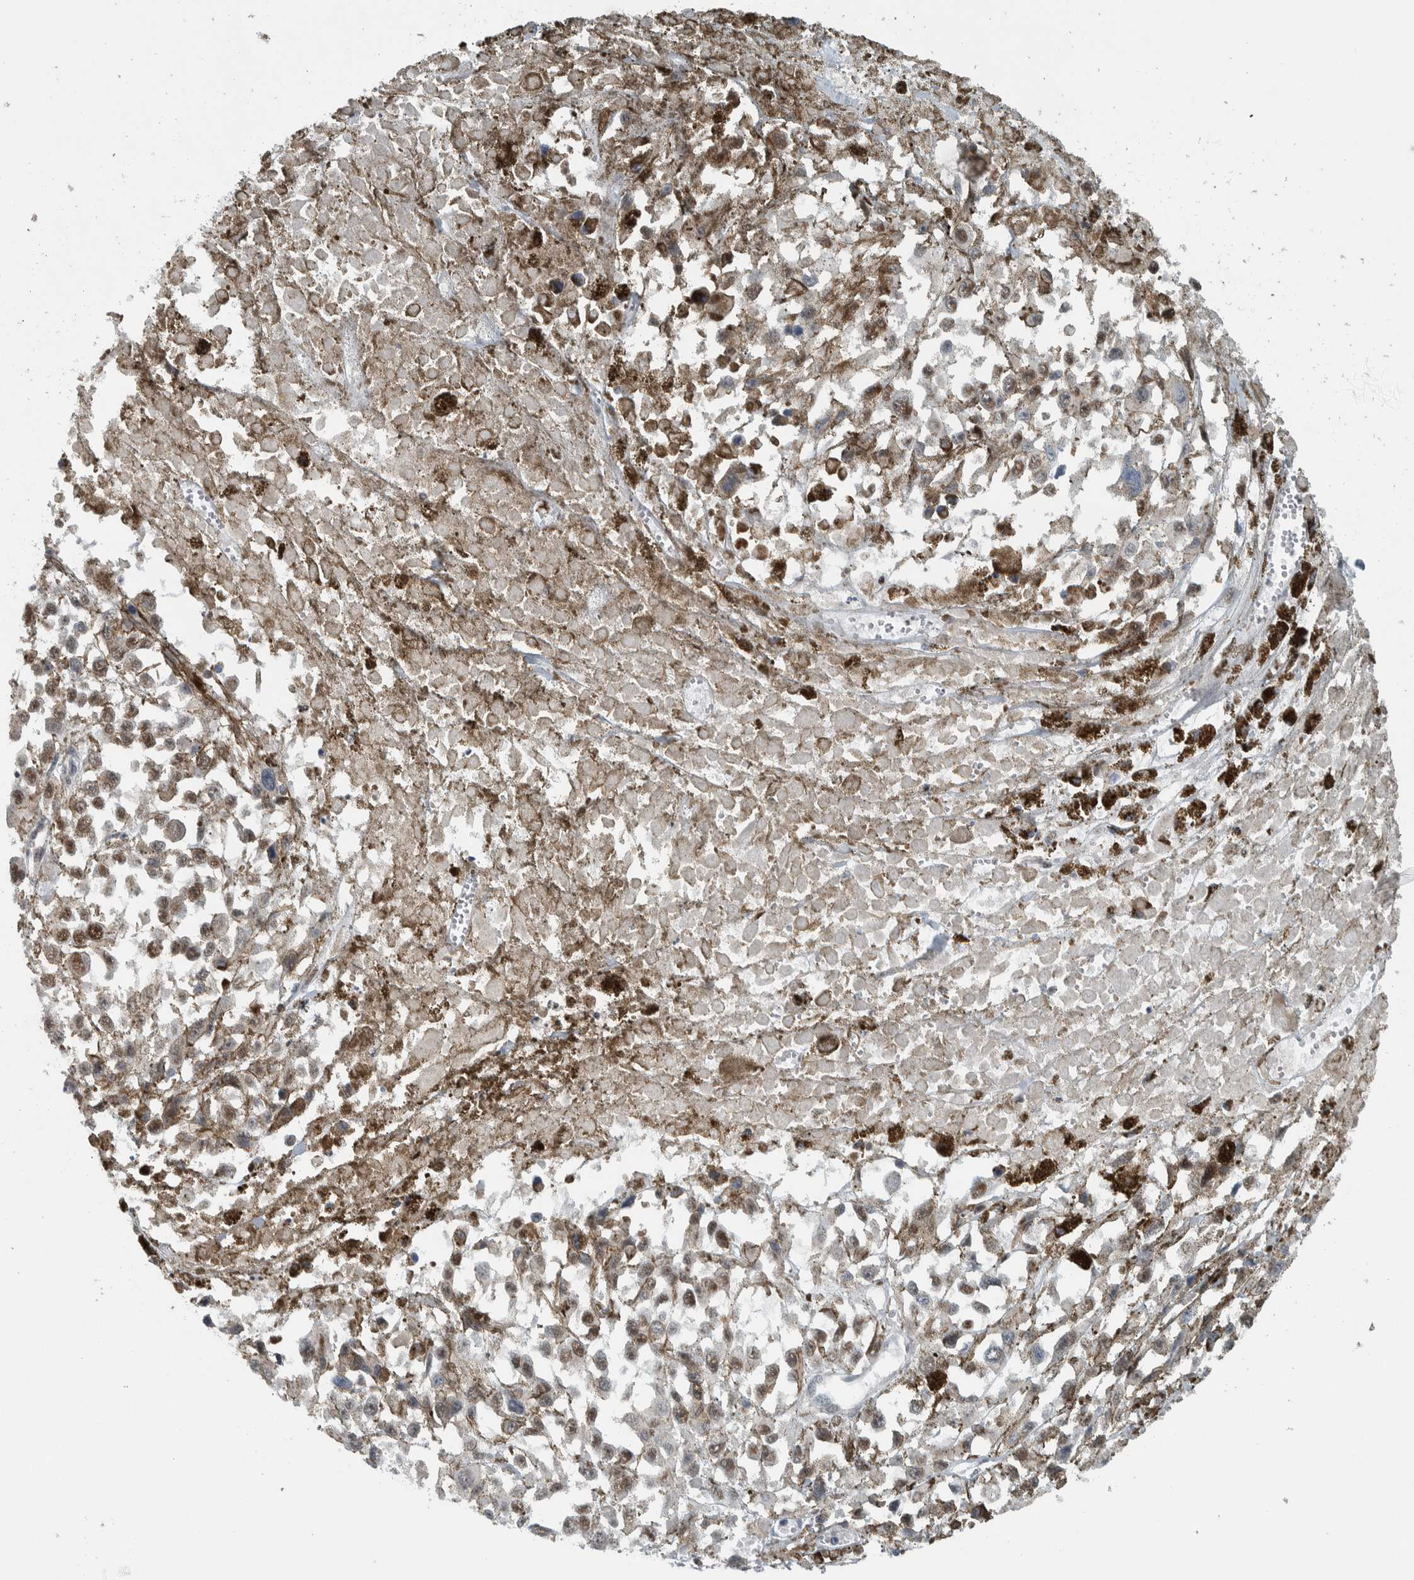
{"staining": {"intensity": "weak", "quantity": ">75%", "location": "nuclear"}, "tissue": "melanoma", "cell_type": "Tumor cells", "image_type": "cancer", "snomed": [{"axis": "morphology", "description": "Malignant melanoma, Metastatic site"}, {"axis": "topography", "description": "Lymph node"}], "caption": "Immunohistochemistry photomicrograph of neoplastic tissue: malignant melanoma (metastatic site) stained using IHC demonstrates low levels of weak protein expression localized specifically in the nuclear of tumor cells, appearing as a nuclear brown color.", "gene": "ADPRM", "patient": {"sex": "male", "age": 59}}